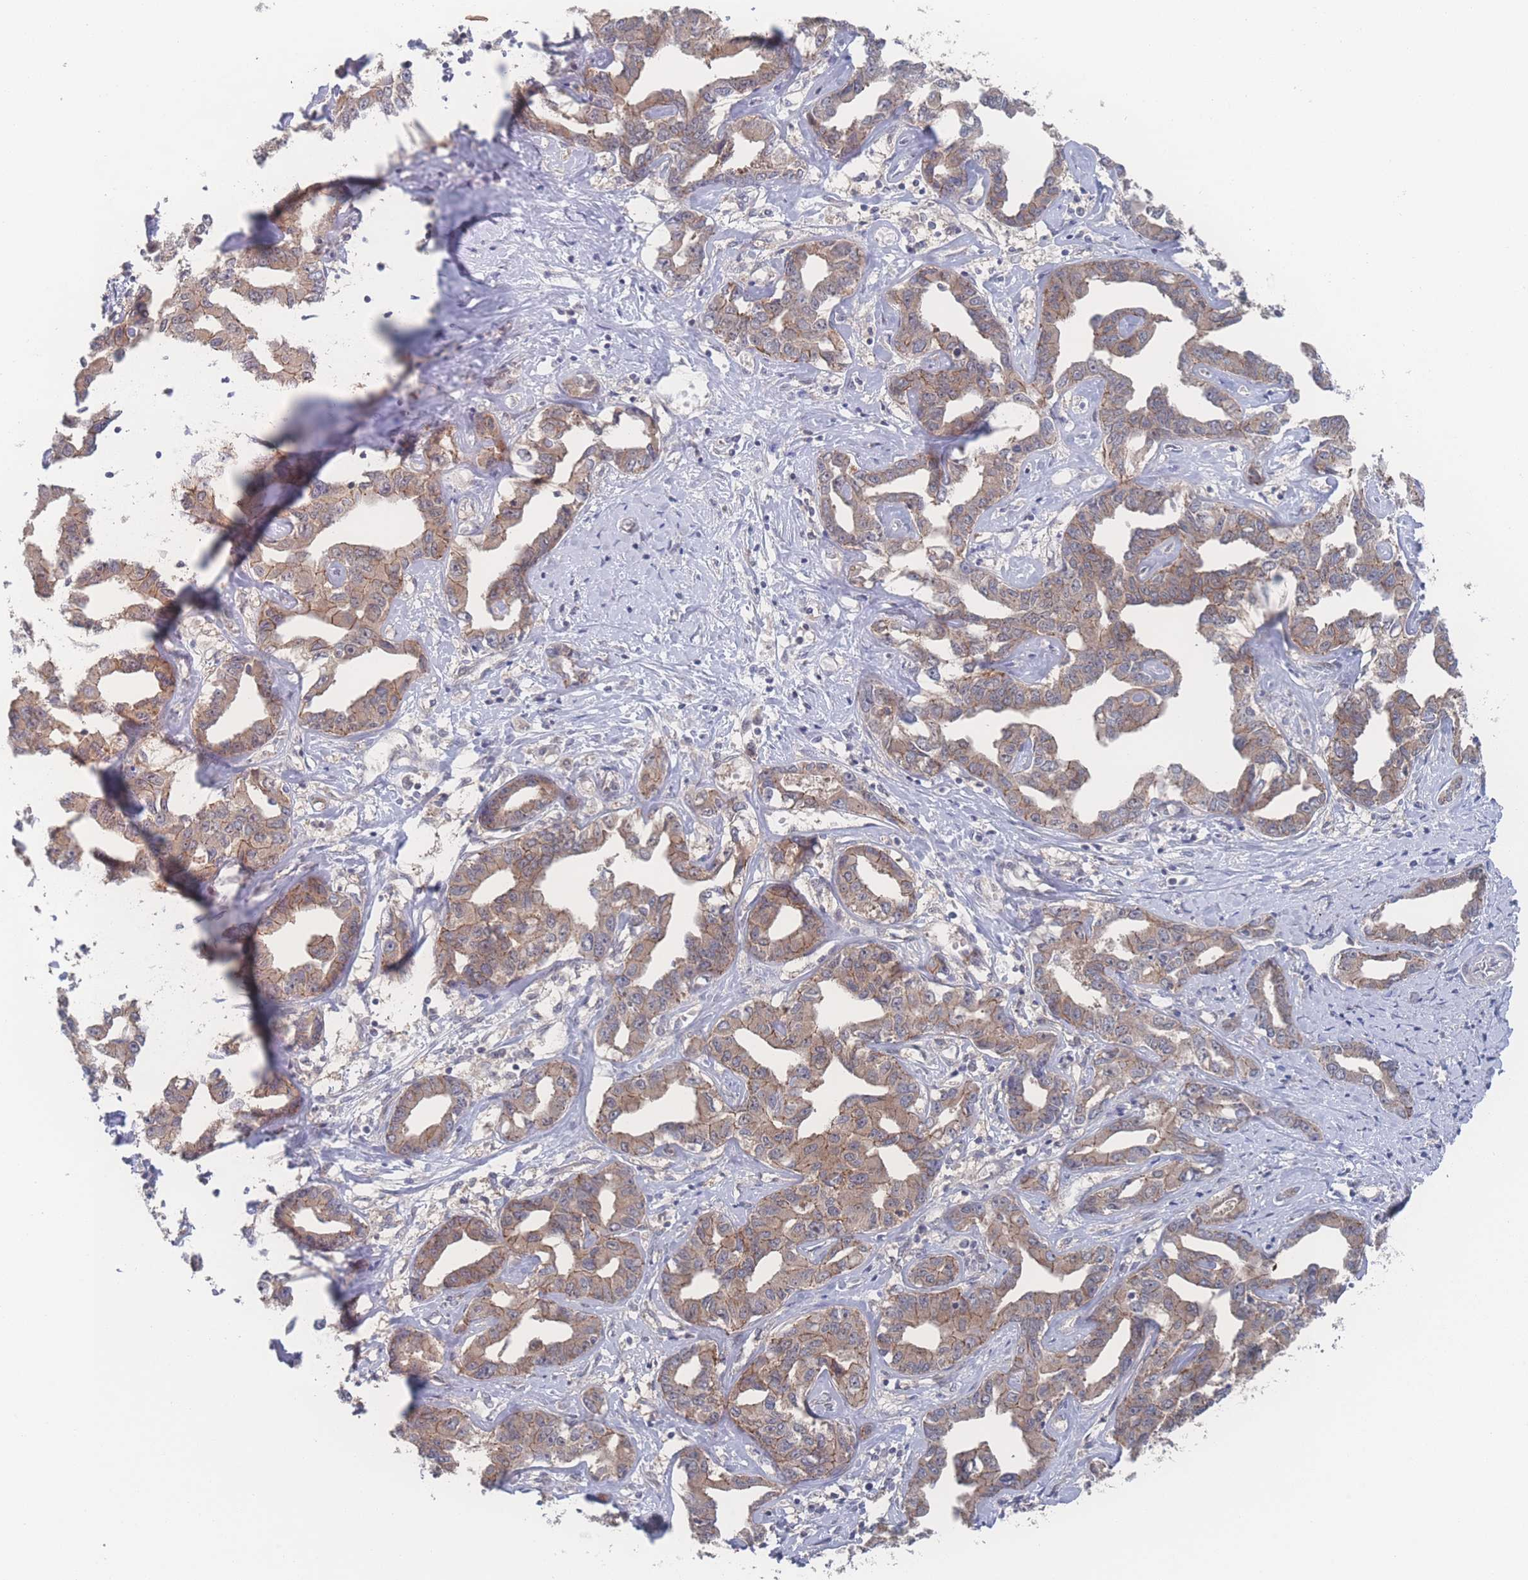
{"staining": {"intensity": "weak", "quantity": ">75%", "location": "cytoplasmic/membranous"}, "tissue": "liver cancer", "cell_type": "Tumor cells", "image_type": "cancer", "snomed": [{"axis": "morphology", "description": "Cholangiocarcinoma"}, {"axis": "topography", "description": "Liver"}], "caption": "Approximately >75% of tumor cells in cholangiocarcinoma (liver) display weak cytoplasmic/membranous protein staining as visualized by brown immunohistochemical staining.", "gene": "NBEAL1", "patient": {"sex": "male", "age": 59}}